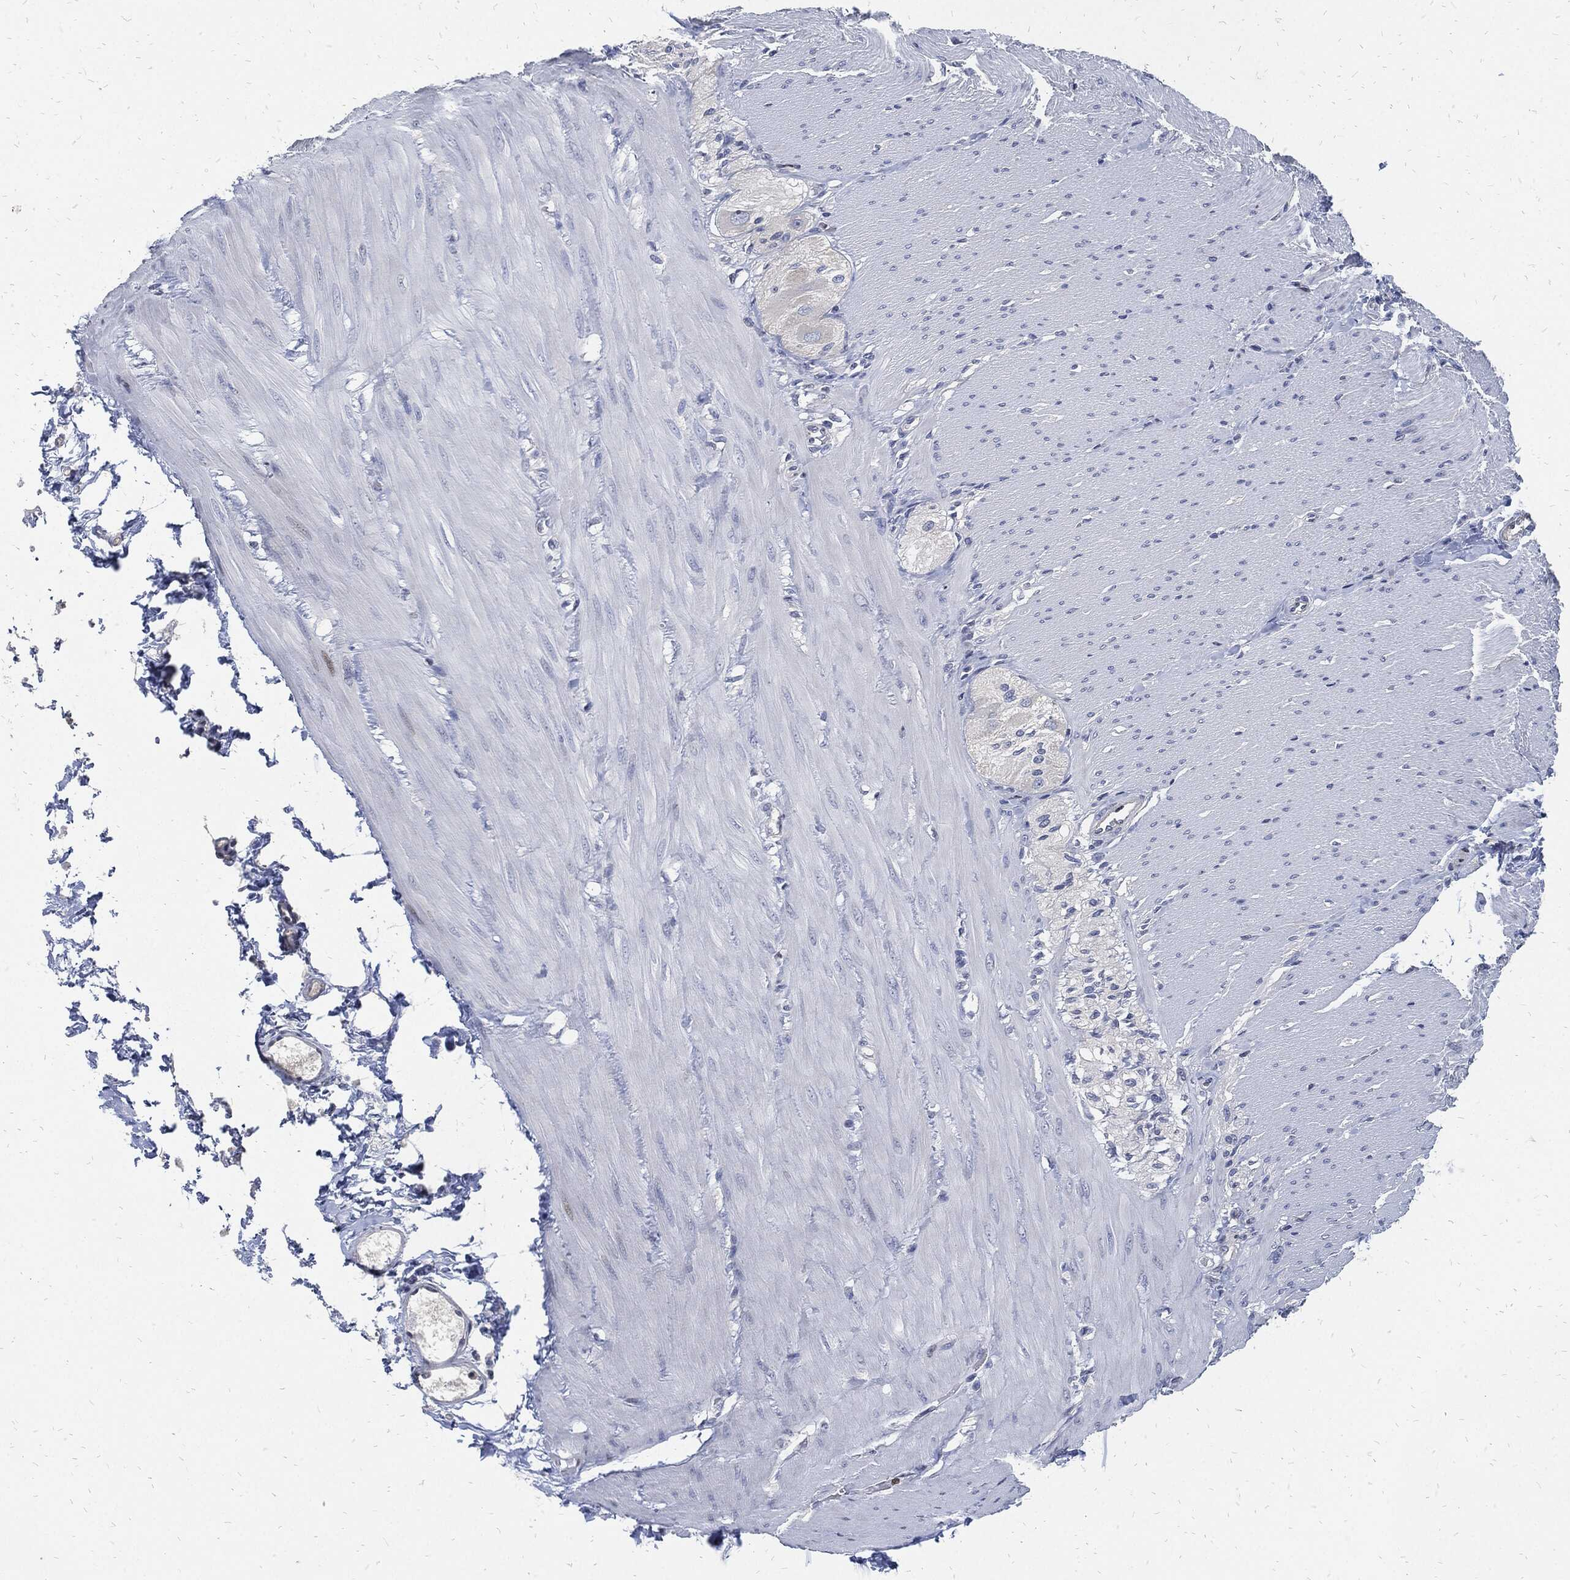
{"staining": {"intensity": "negative", "quantity": "none", "location": "none"}, "tissue": "soft tissue", "cell_type": "Fibroblasts", "image_type": "normal", "snomed": [{"axis": "morphology", "description": "Normal tissue, NOS"}, {"axis": "topography", "description": "Smooth muscle"}, {"axis": "topography", "description": "Duodenum"}, {"axis": "topography", "description": "Peripheral nerve tissue"}], "caption": "Fibroblasts show no significant protein staining in normal soft tissue.", "gene": "MKI67", "patient": {"sex": "female", "age": 61}}